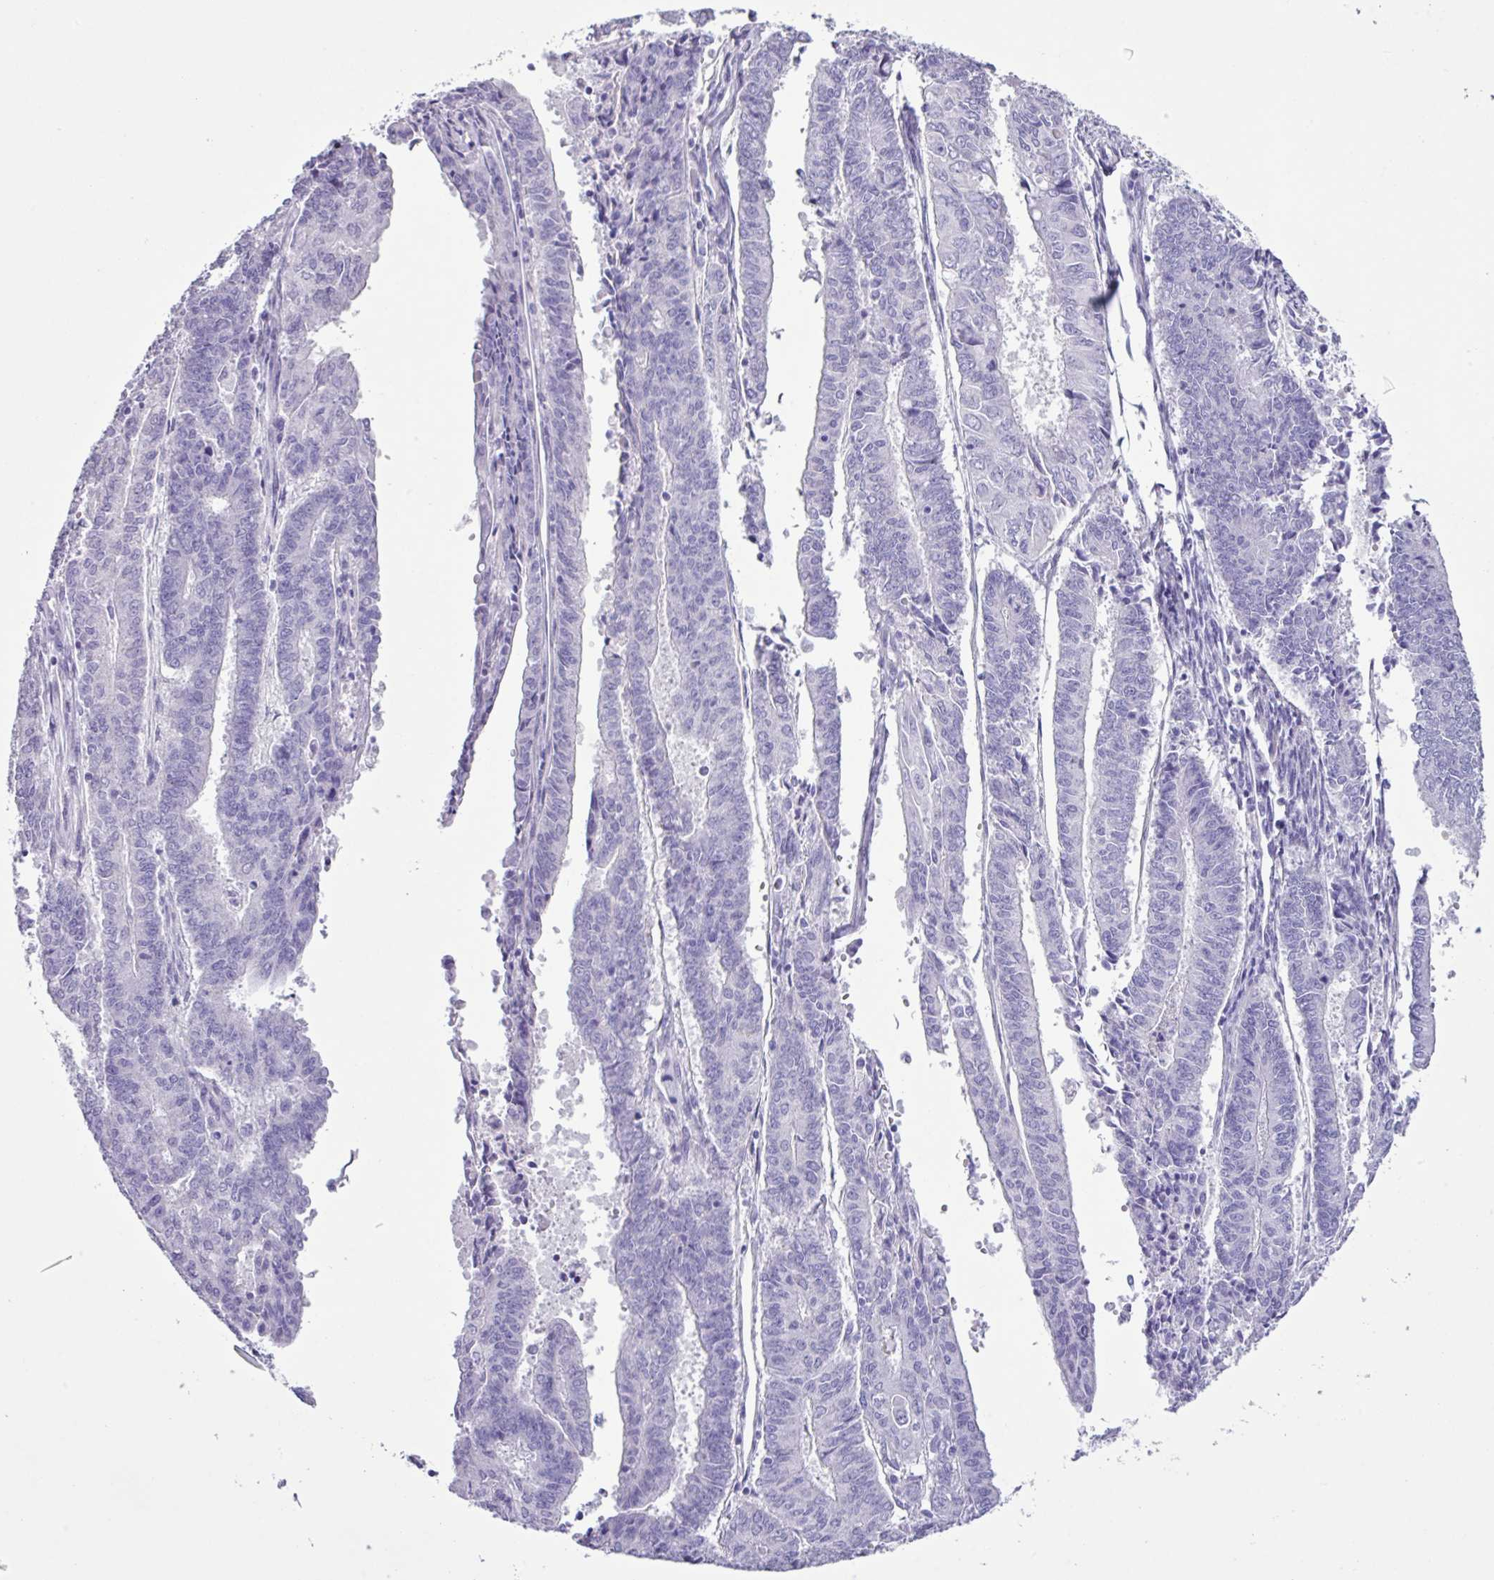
{"staining": {"intensity": "negative", "quantity": "none", "location": "none"}, "tissue": "endometrial cancer", "cell_type": "Tumor cells", "image_type": "cancer", "snomed": [{"axis": "morphology", "description": "Adenocarcinoma, NOS"}, {"axis": "topography", "description": "Endometrium"}], "caption": "Tumor cells show no significant protein positivity in endometrial cancer.", "gene": "AGO3", "patient": {"sex": "female", "age": 59}}